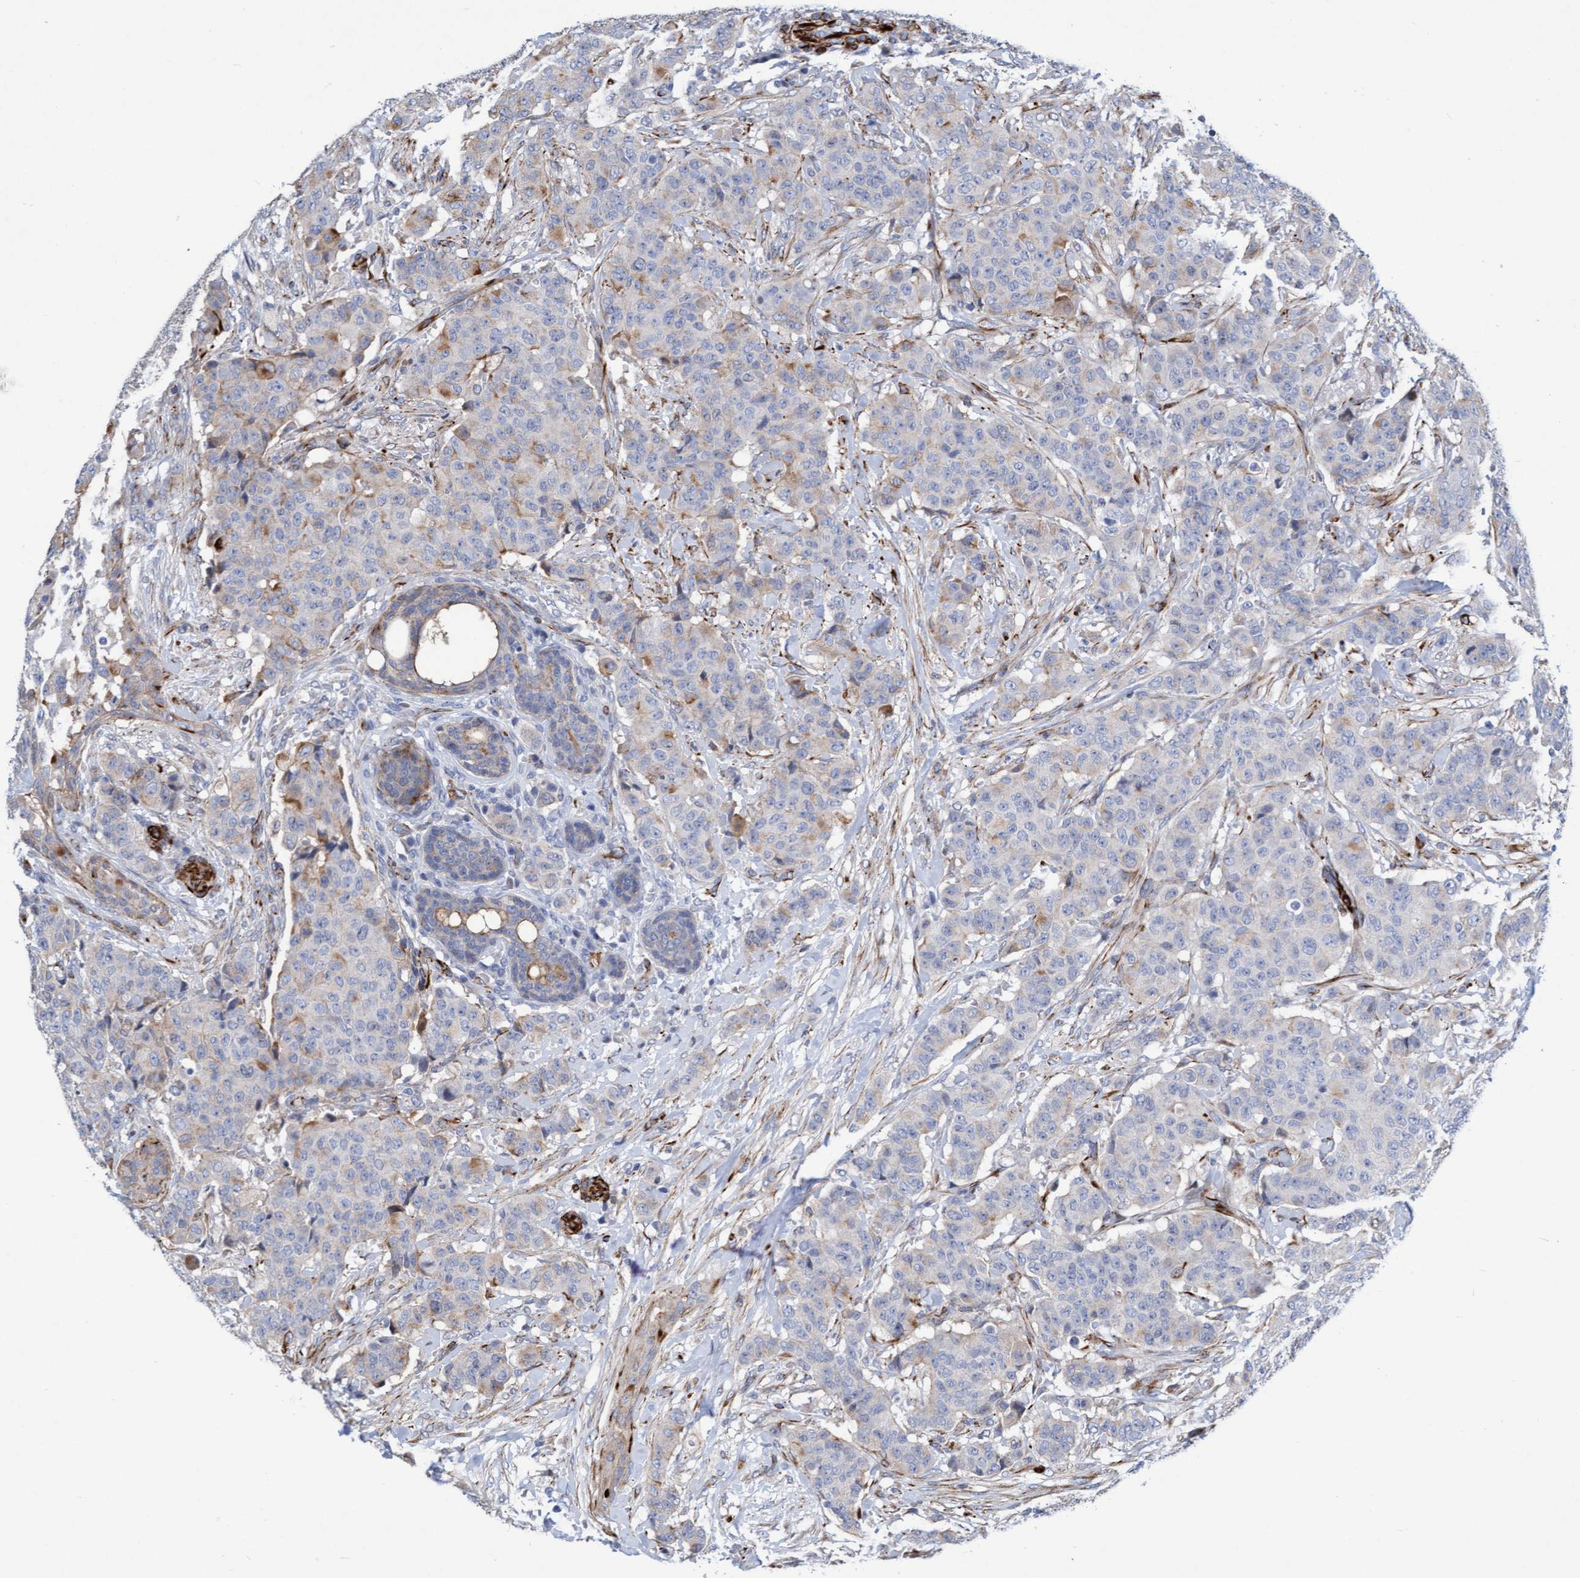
{"staining": {"intensity": "negative", "quantity": "none", "location": "none"}, "tissue": "breast cancer", "cell_type": "Tumor cells", "image_type": "cancer", "snomed": [{"axis": "morphology", "description": "Normal tissue, NOS"}, {"axis": "morphology", "description": "Duct carcinoma"}, {"axis": "topography", "description": "Breast"}], "caption": "Immunohistochemistry of breast cancer (infiltrating ductal carcinoma) displays no staining in tumor cells.", "gene": "POLG2", "patient": {"sex": "female", "age": 40}}